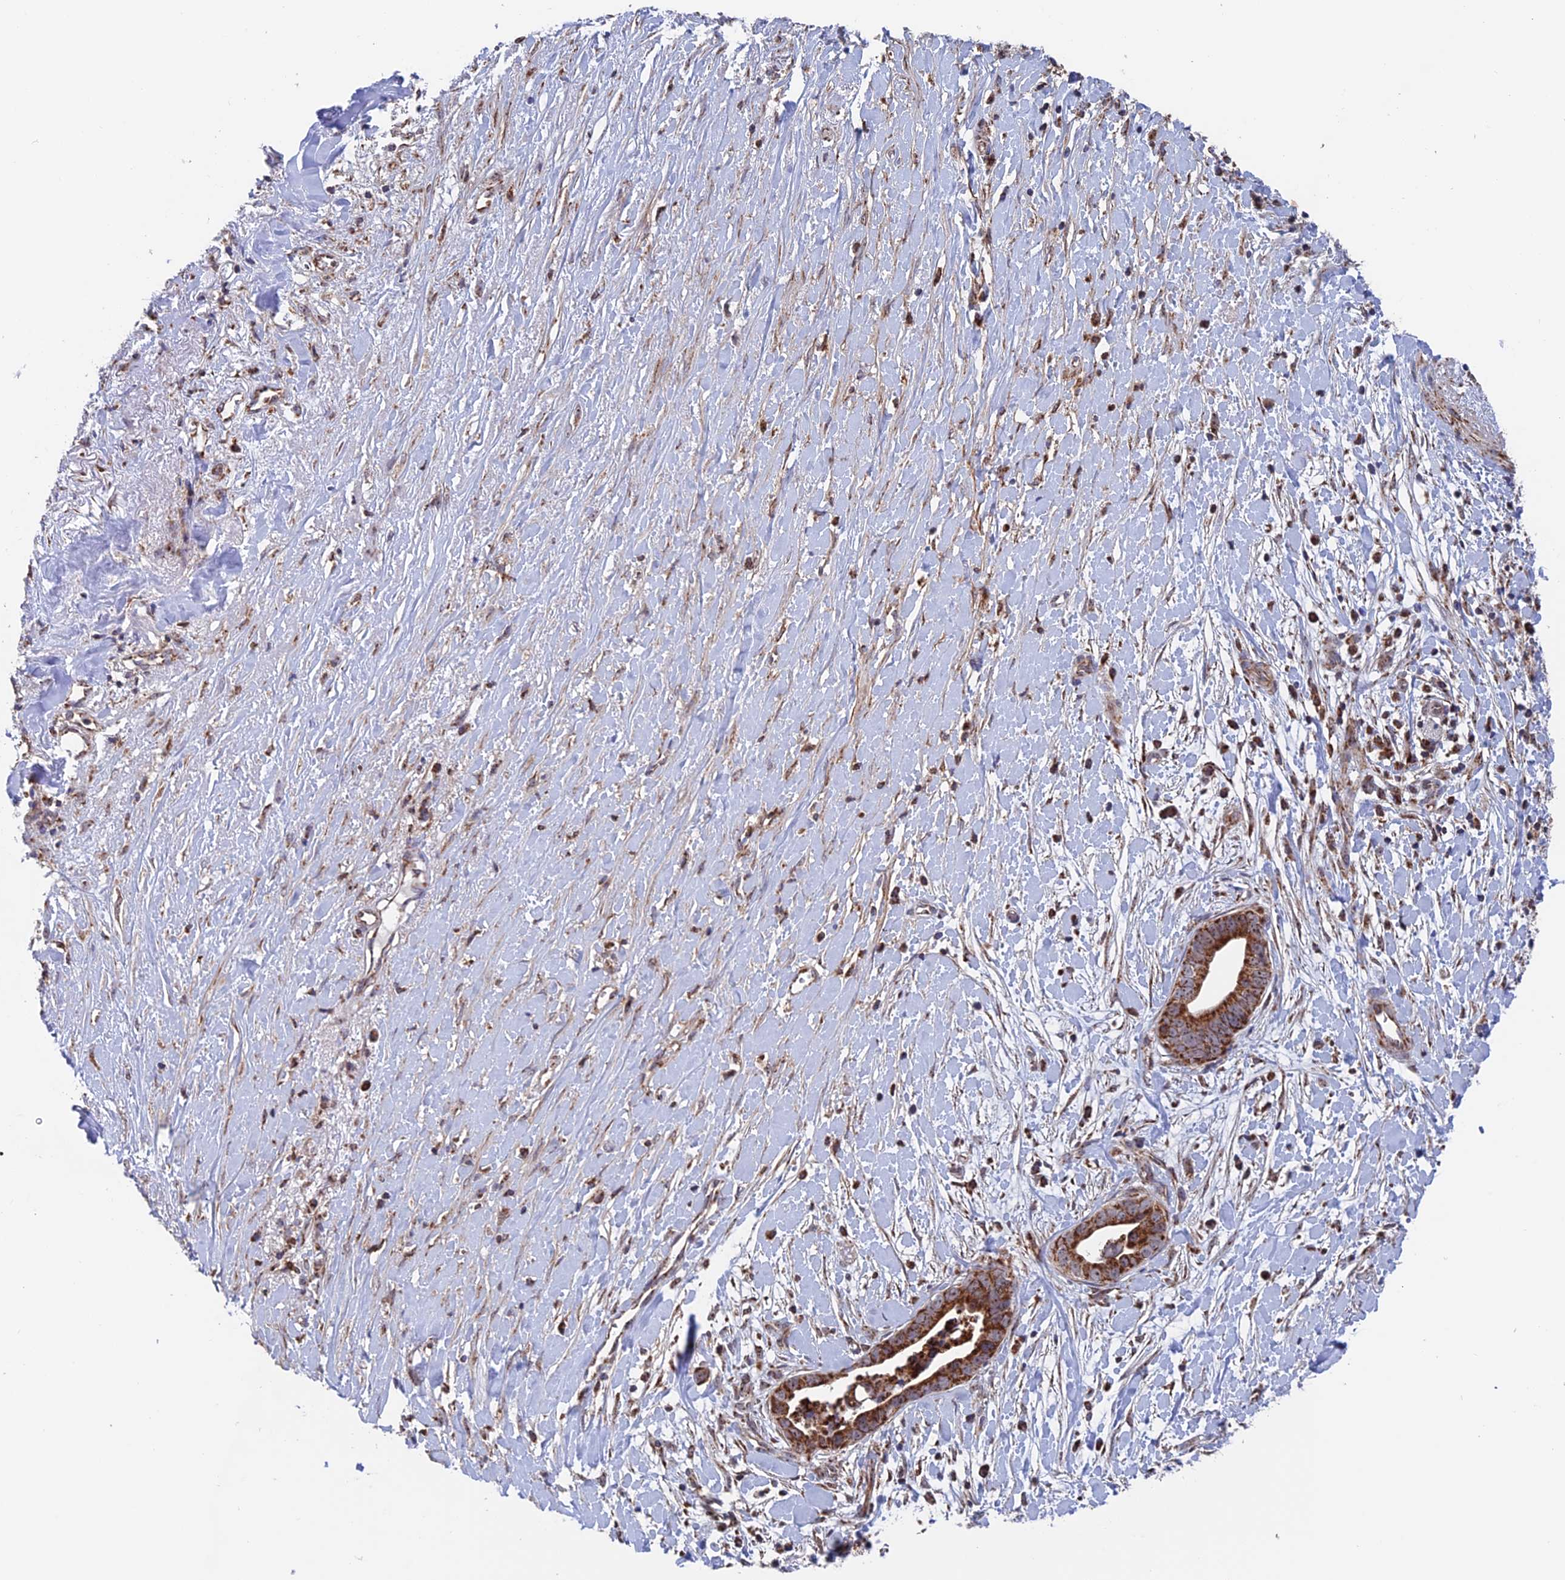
{"staining": {"intensity": "strong", "quantity": "25%-75%", "location": "cytoplasmic/membranous"}, "tissue": "liver cancer", "cell_type": "Tumor cells", "image_type": "cancer", "snomed": [{"axis": "morphology", "description": "Cholangiocarcinoma"}, {"axis": "topography", "description": "Liver"}], "caption": "Liver cholangiocarcinoma stained for a protein displays strong cytoplasmic/membranous positivity in tumor cells. (DAB (3,3'-diaminobenzidine) IHC, brown staining for protein, blue staining for nuclei).", "gene": "DTYMK", "patient": {"sex": "female", "age": 79}}